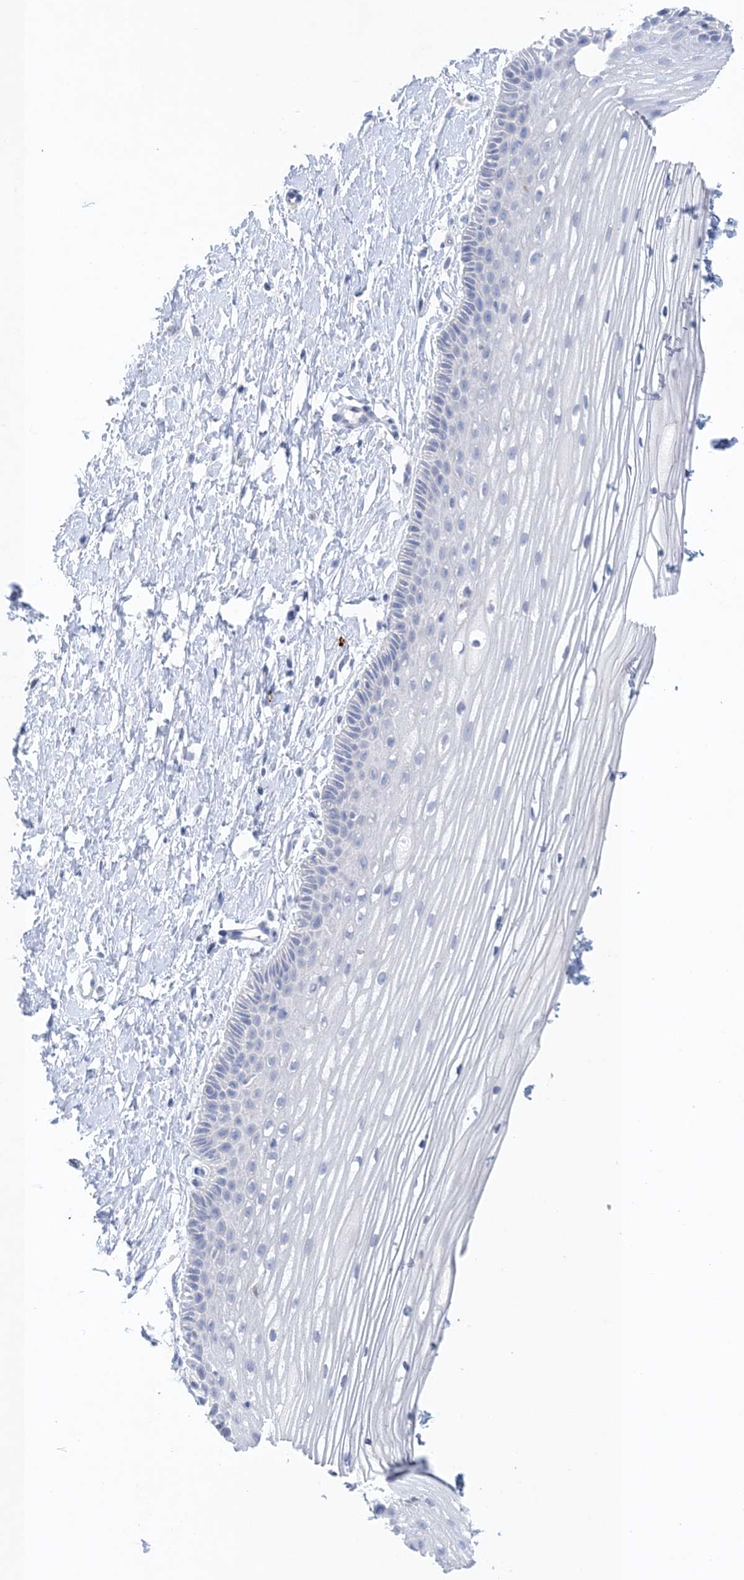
{"staining": {"intensity": "negative", "quantity": "none", "location": "none"}, "tissue": "vagina", "cell_type": "Squamous epithelial cells", "image_type": "normal", "snomed": [{"axis": "morphology", "description": "Normal tissue, NOS"}, {"axis": "topography", "description": "Vagina"}, {"axis": "topography", "description": "Cervix"}], "caption": "Protein analysis of unremarkable vagina shows no significant staining in squamous epithelial cells. (Stains: DAB (3,3'-diaminobenzidine) immunohistochemistry (IHC) with hematoxylin counter stain, Microscopy: brightfield microscopy at high magnification).", "gene": "GABRG1", "patient": {"sex": "female", "age": 40}}